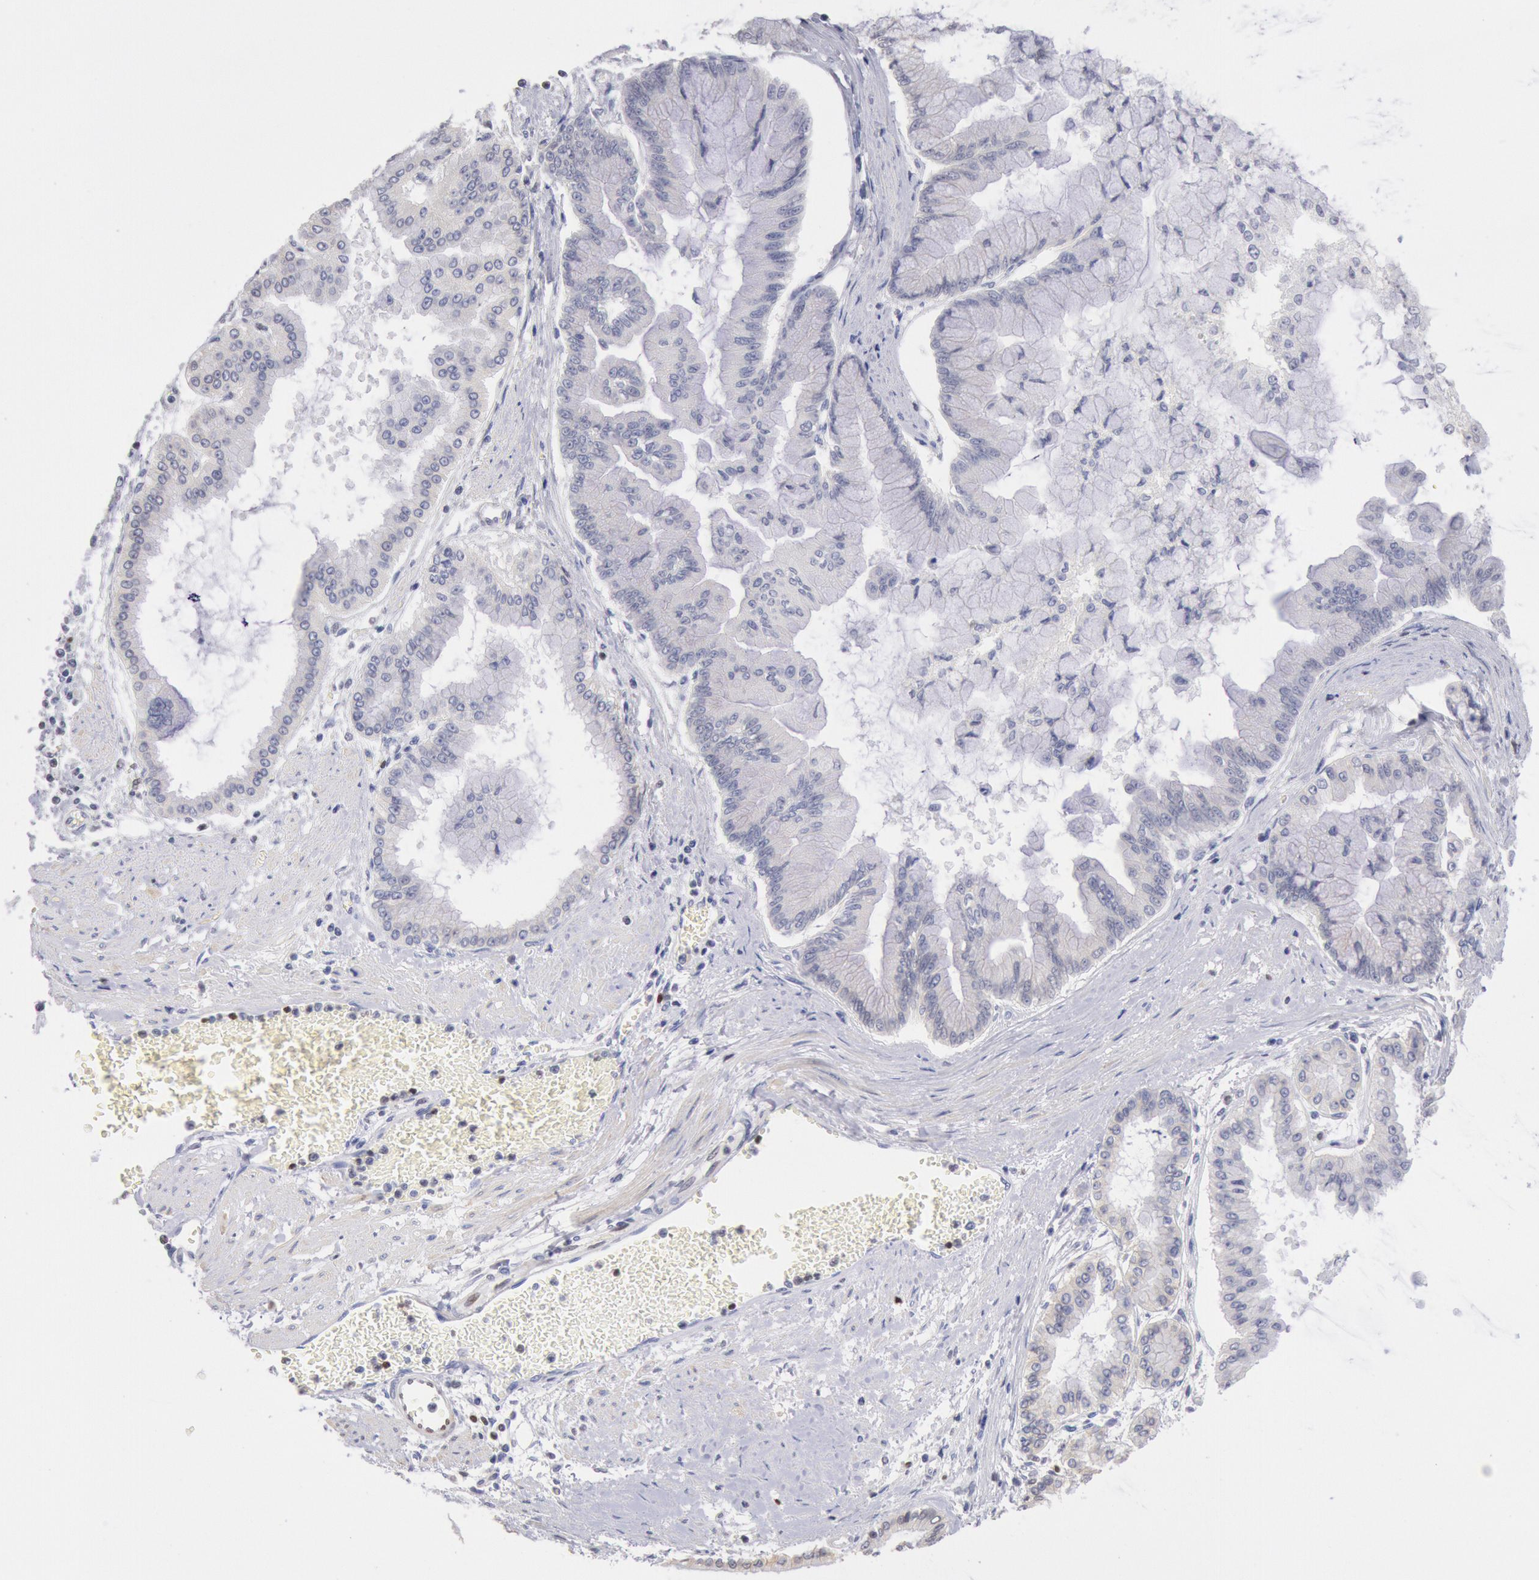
{"staining": {"intensity": "negative", "quantity": "none", "location": "none"}, "tissue": "liver cancer", "cell_type": "Tumor cells", "image_type": "cancer", "snomed": [{"axis": "morphology", "description": "Cholangiocarcinoma"}, {"axis": "topography", "description": "Liver"}], "caption": "Immunohistochemistry of liver cancer reveals no staining in tumor cells.", "gene": "RPS6KA5", "patient": {"sex": "female", "age": 79}}